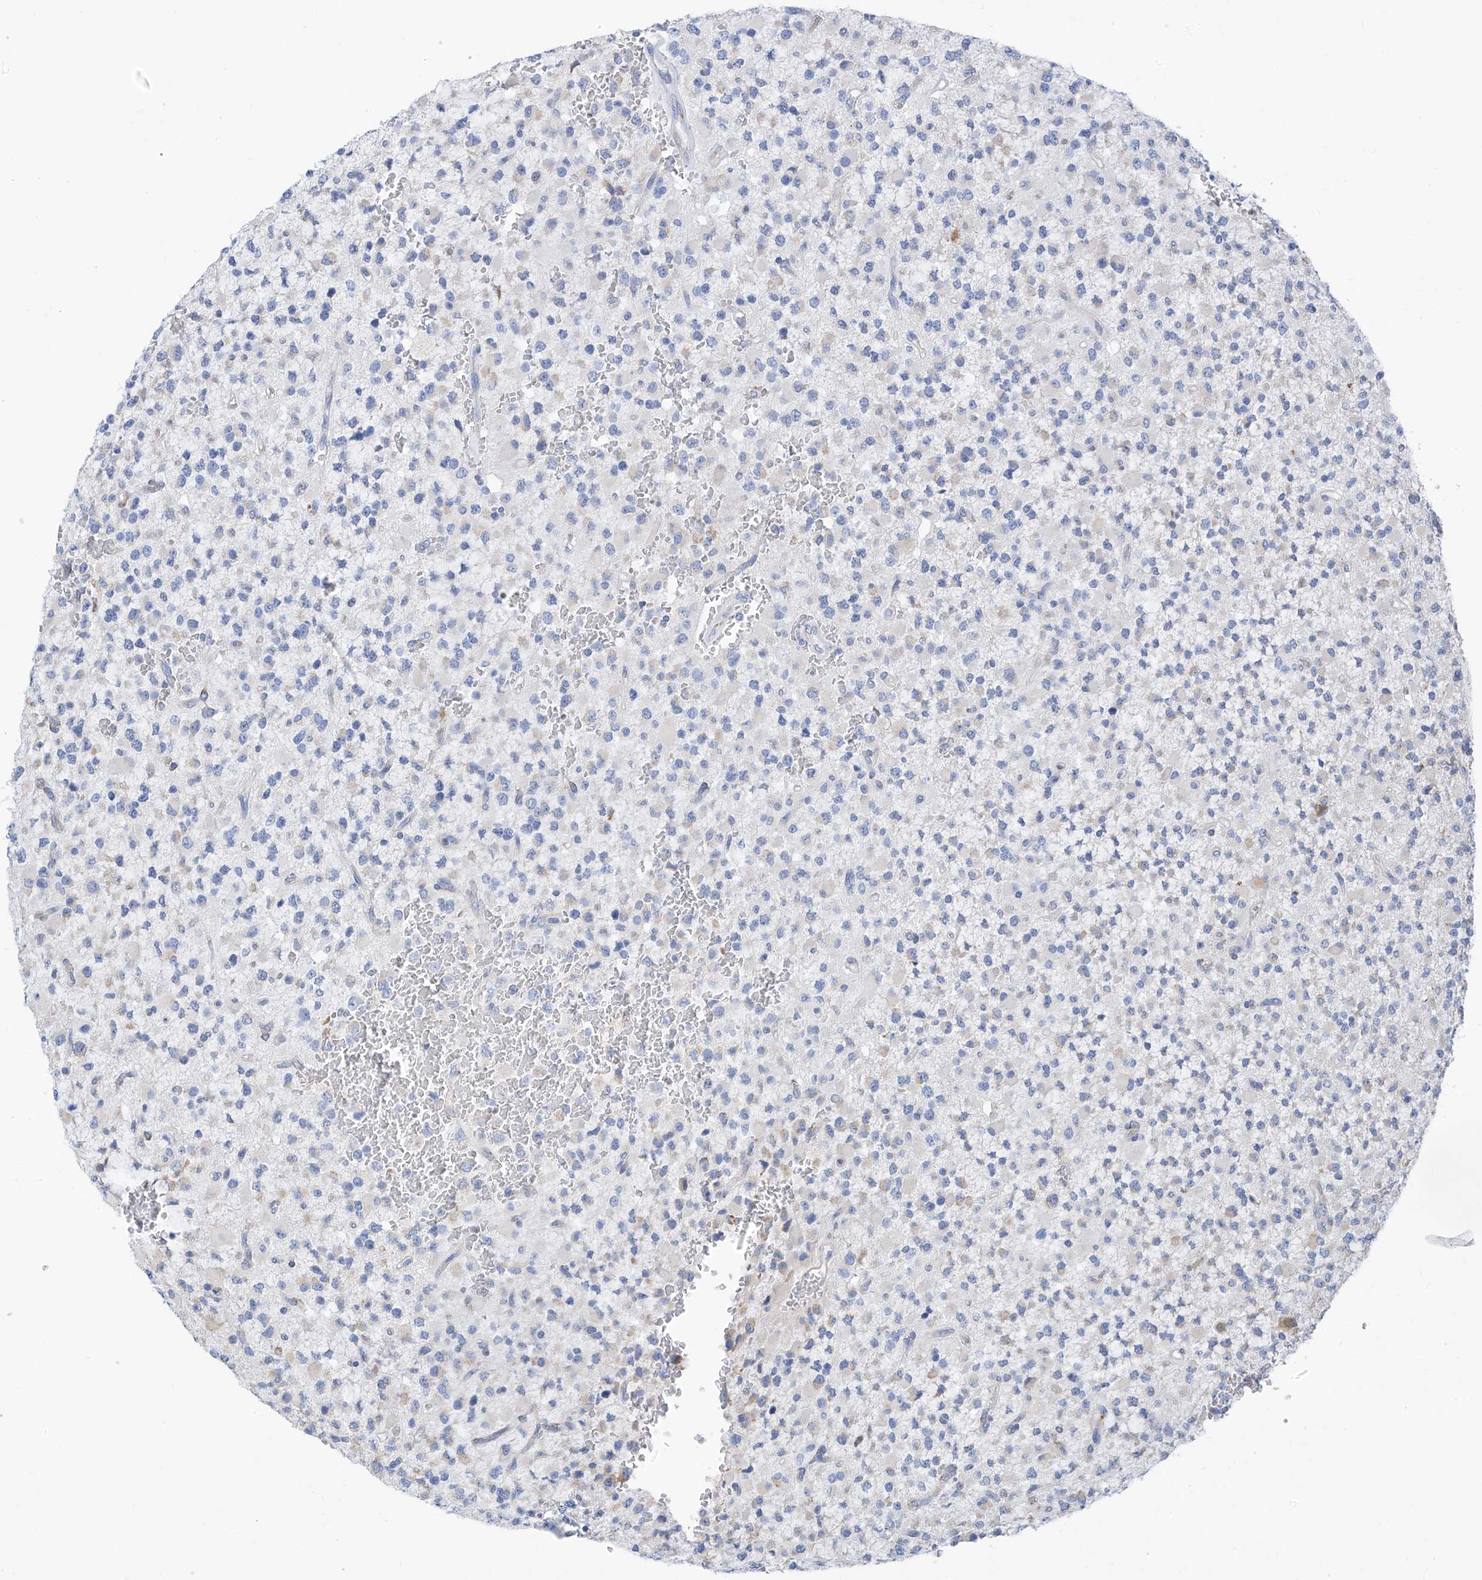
{"staining": {"intensity": "negative", "quantity": "none", "location": "none"}, "tissue": "glioma", "cell_type": "Tumor cells", "image_type": "cancer", "snomed": [{"axis": "morphology", "description": "Glioma, malignant, High grade"}, {"axis": "topography", "description": "Brain"}], "caption": "Immunohistochemistry (IHC) of human glioma displays no positivity in tumor cells. Brightfield microscopy of IHC stained with DAB (brown) and hematoxylin (blue), captured at high magnification.", "gene": "RCN2", "patient": {"sex": "male", "age": 34}}